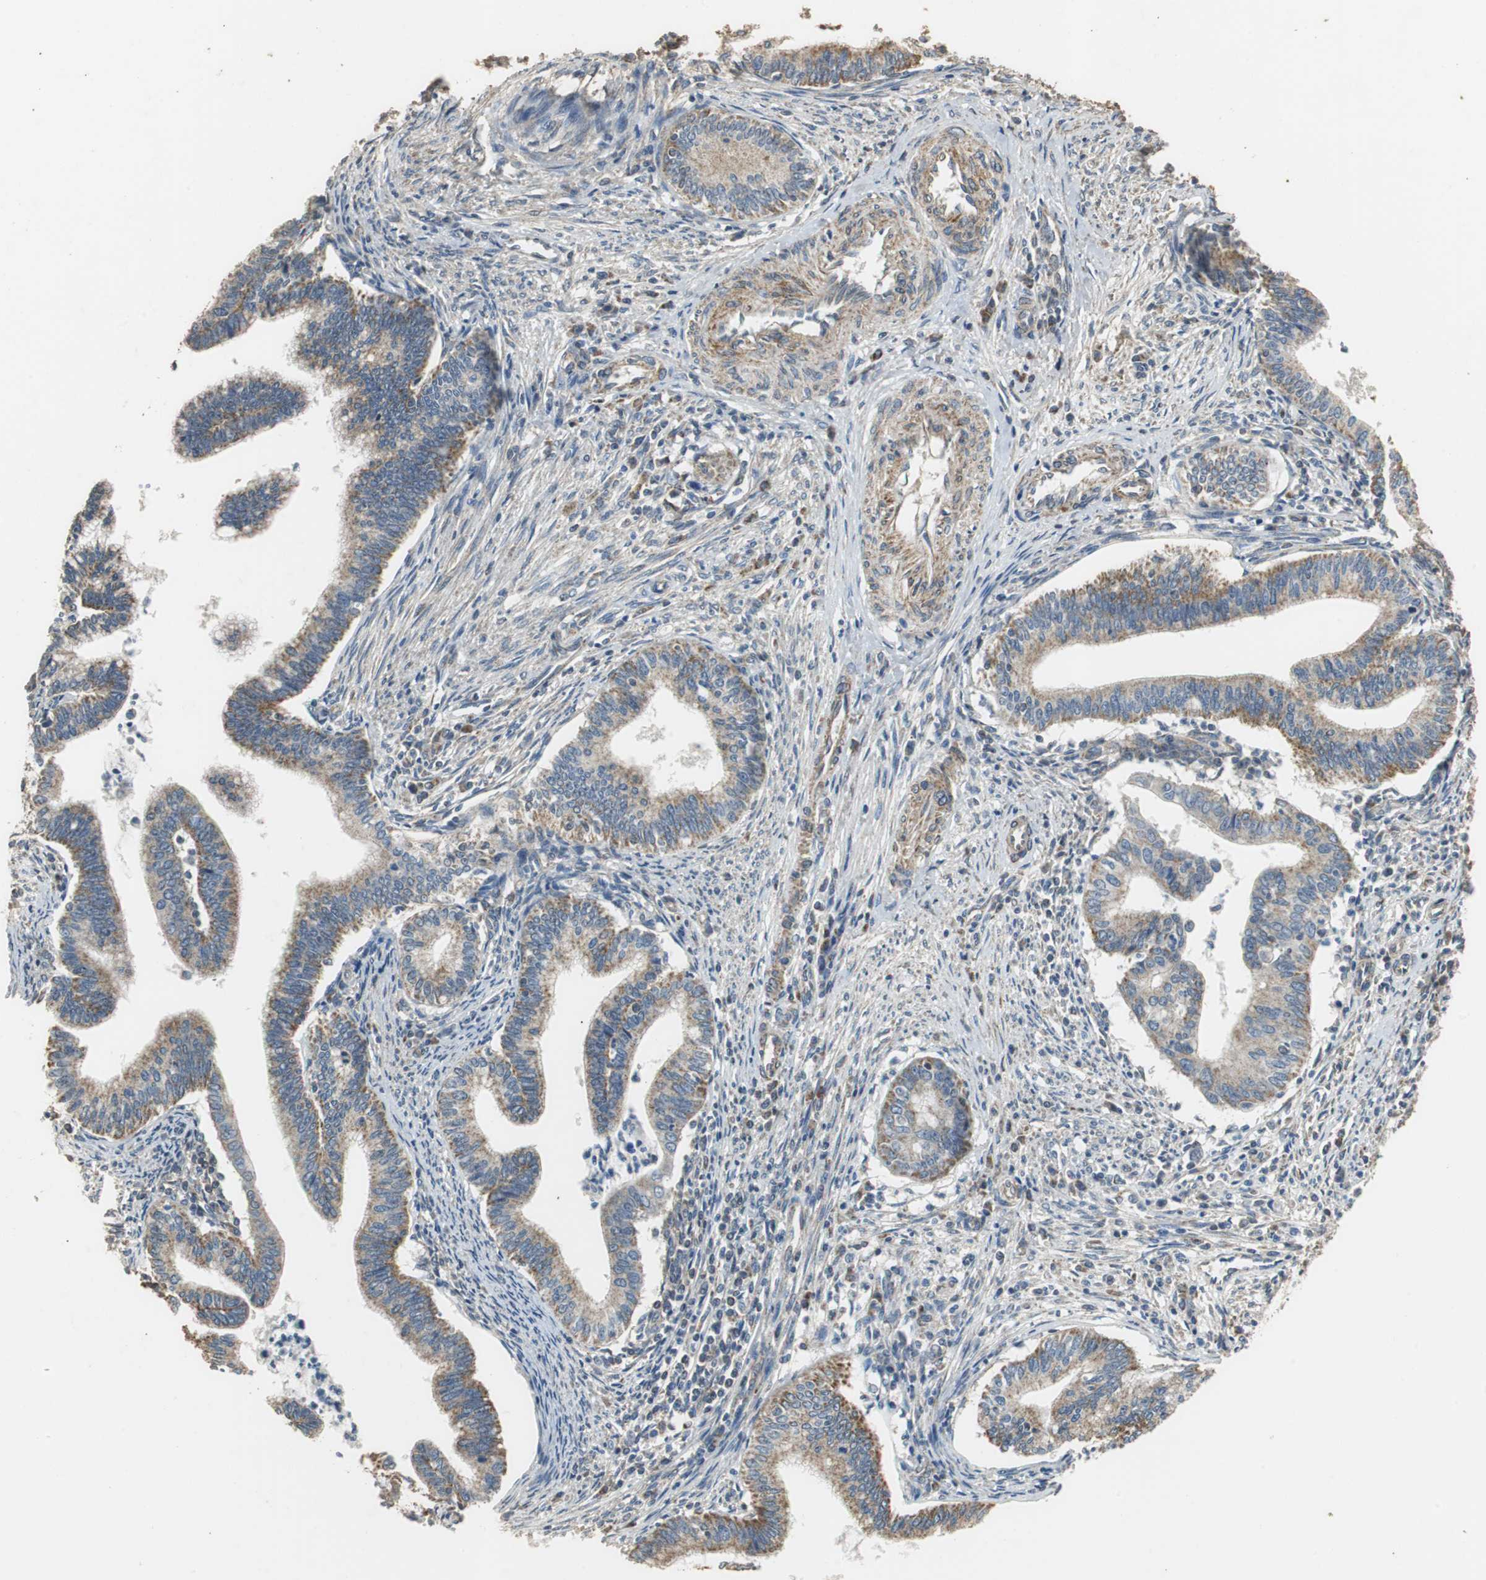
{"staining": {"intensity": "weak", "quantity": ">75%", "location": "cytoplasmic/membranous"}, "tissue": "cervical cancer", "cell_type": "Tumor cells", "image_type": "cancer", "snomed": [{"axis": "morphology", "description": "Adenocarcinoma, NOS"}, {"axis": "topography", "description": "Cervix"}], "caption": "Immunohistochemical staining of cervical cancer reveals low levels of weak cytoplasmic/membranous staining in about >75% of tumor cells. The staining was performed using DAB (3,3'-diaminobenzidine), with brown indicating positive protein expression. Nuclei are stained blue with hematoxylin.", "gene": "NNT", "patient": {"sex": "female", "age": 36}}